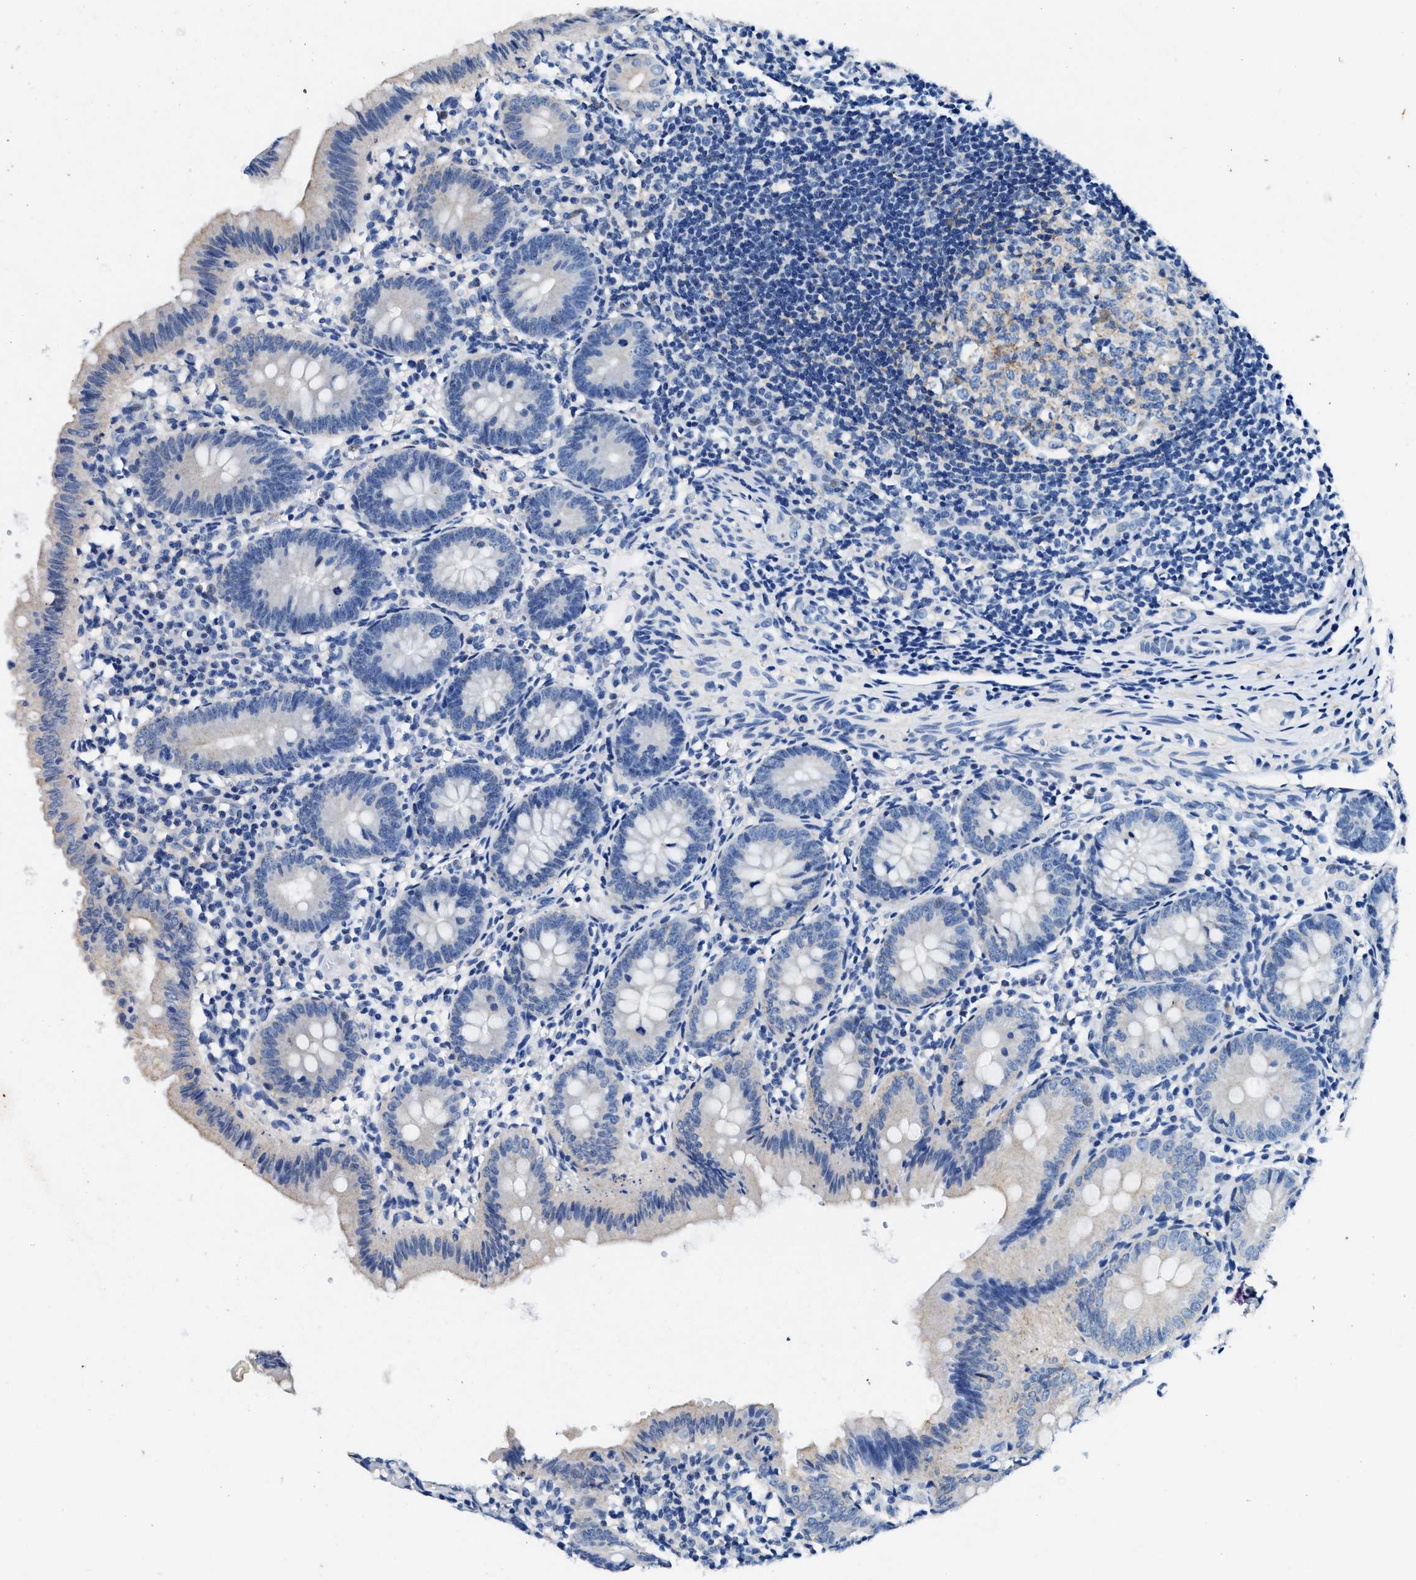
{"staining": {"intensity": "negative", "quantity": "none", "location": "none"}, "tissue": "appendix", "cell_type": "Glandular cells", "image_type": "normal", "snomed": [{"axis": "morphology", "description": "Normal tissue, NOS"}, {"axis": "topography", "description": "Appendix"}], "caption": "Appendix was stained to show a protein in brown. There is no significant positivity in glandular cells.", "gene": "SLC8A1", "patient": {"sex": "male", "age": 1}}